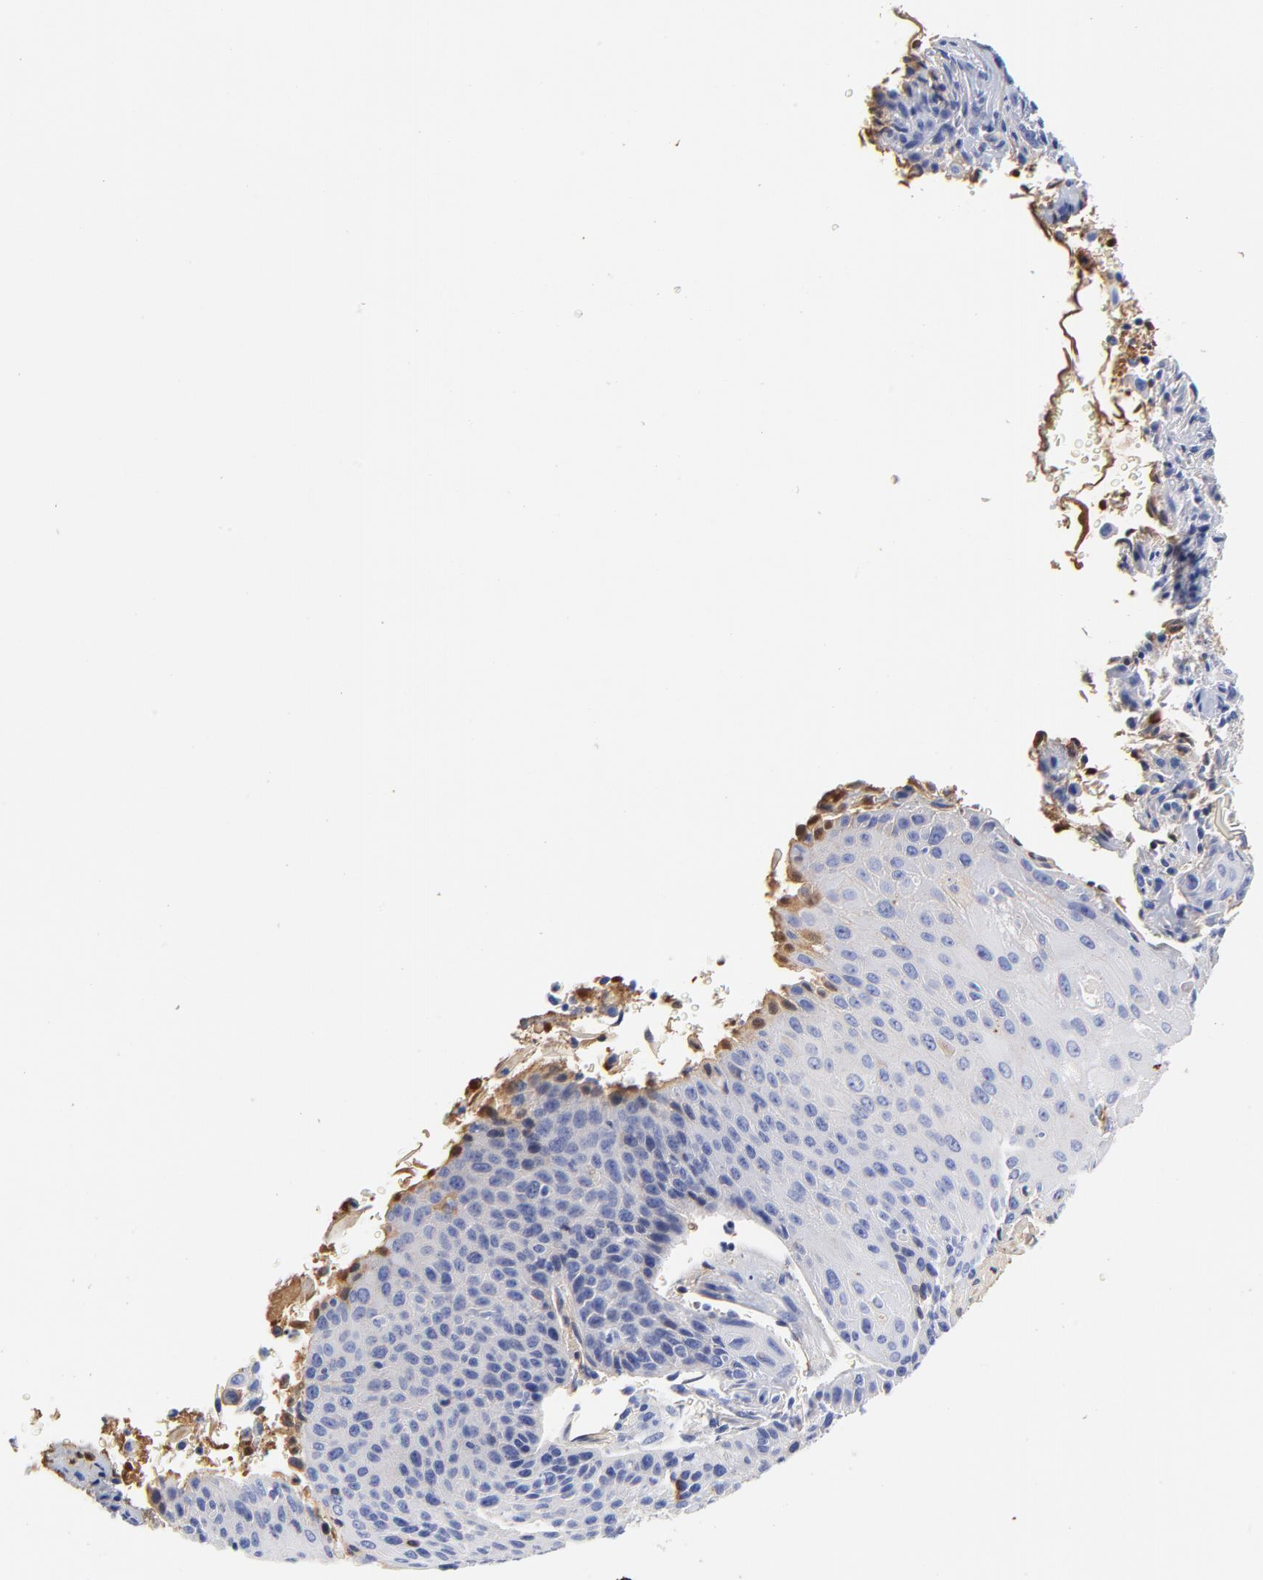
{"staining": {"intensity": "weak", "quantity": "<25%", "location": "cytoplasmic/membranous"}, "tissue": "cervical cancer", "cell_type": "Tumor cells", "image_type": "cancer", "snomed": [{"axis": "morphology", "description": "Squamous cell carcinoma, NOS"}, {"axis": "topography", "description": "Cervix"}], "caption": "There is no significant expression in tumor cells of cervical squamous cell carcinoma.", "gene": "IGLV3-10", "patient": {"sex": "female", "age": 33}}